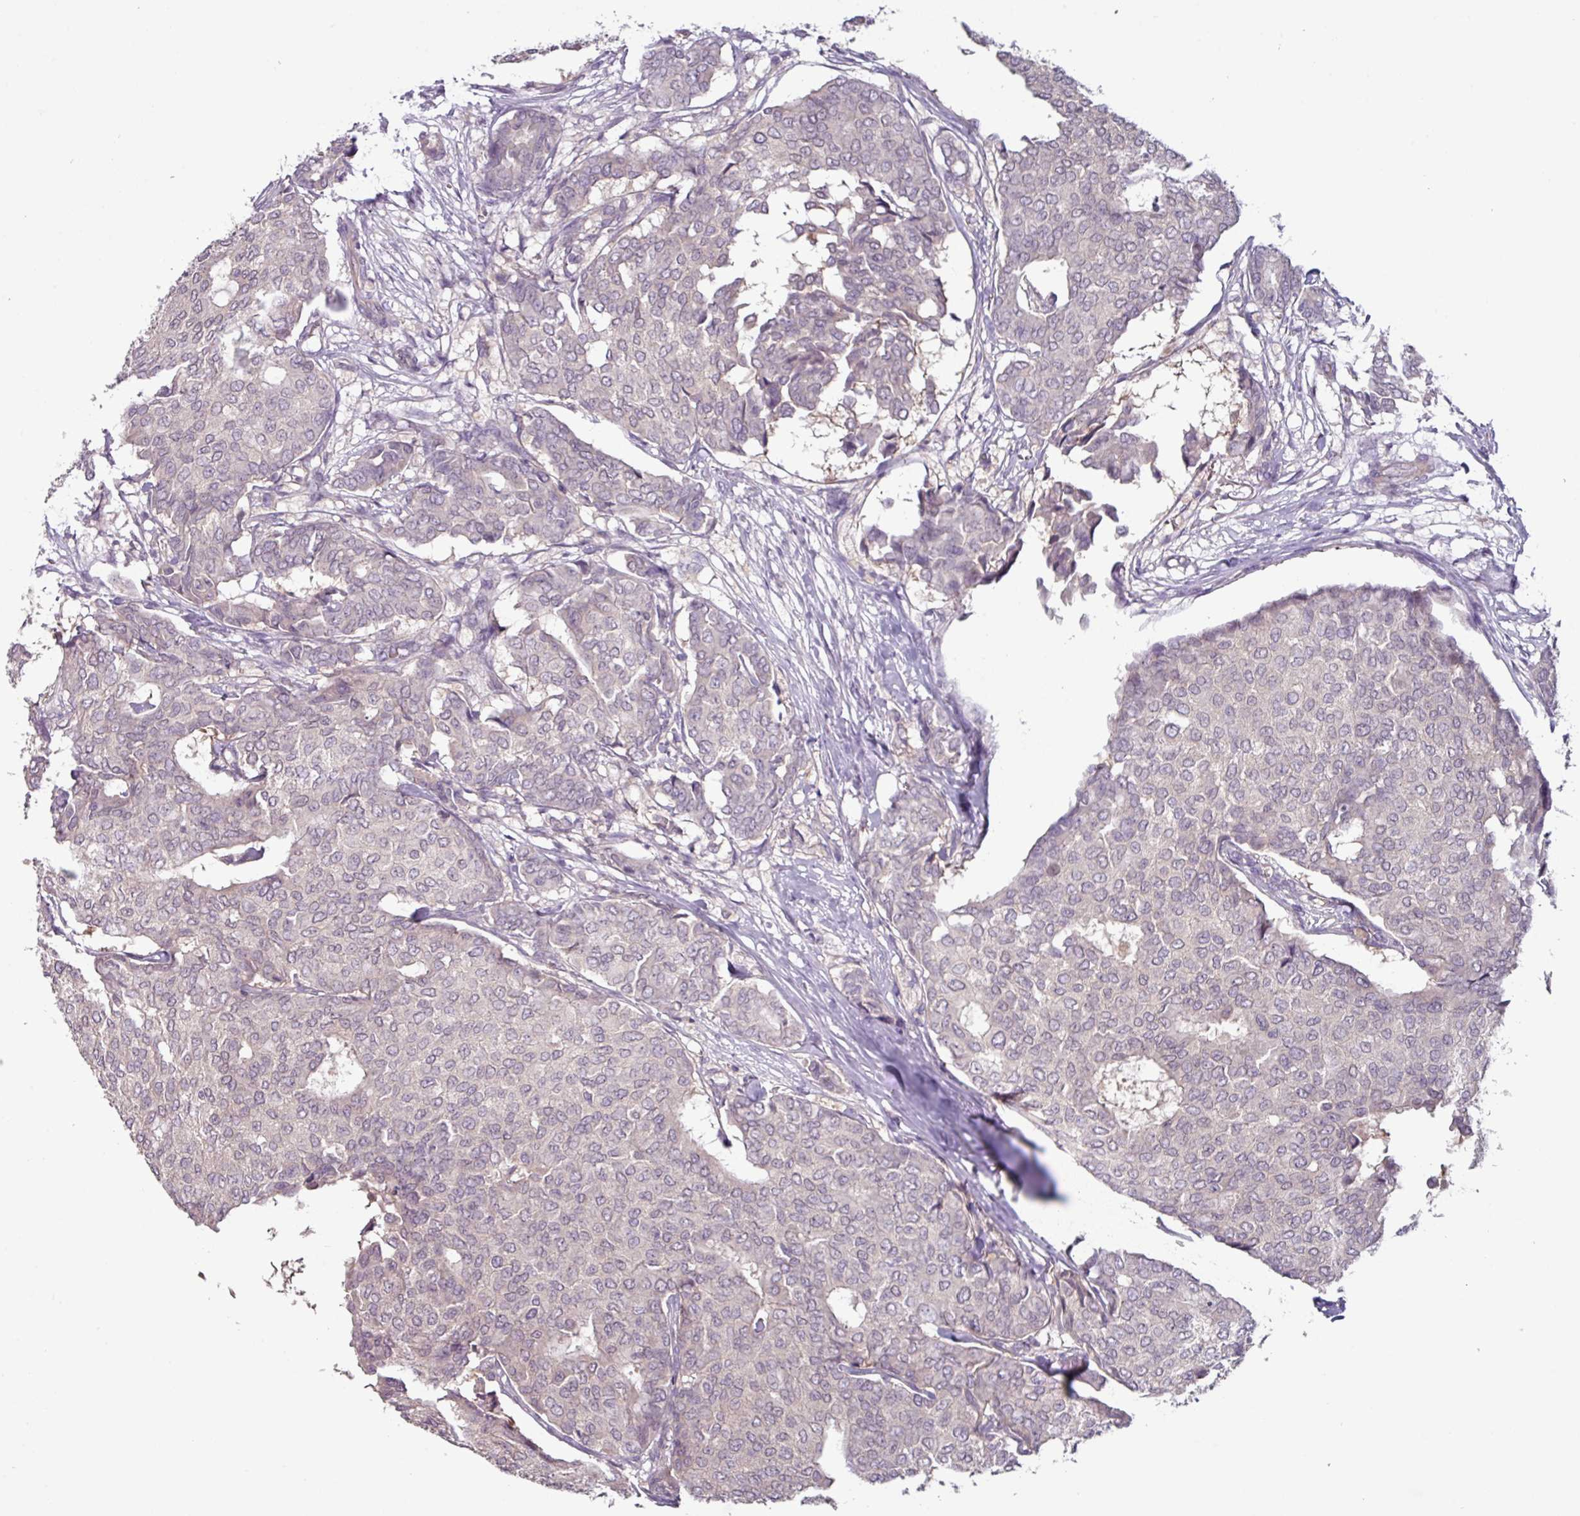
{"staining": {"intensity": "negative", "quantity": "none", "location": "none"}, "tissue": "breast cancer", "cell_type": "Tumor cells", "image_type": "cancer", "snomed": [{"axis": "morphology", "description": "Duct carcinoma"}, {"axis": "topography", "description": "Breast"}], "caption": "Immunohistochemical staining of breast intraductal carcinoma demonstrates no significant expression in tumor cells.", "gene": "SLC5A10", "patient": {"sex": "female", "age": 75}}